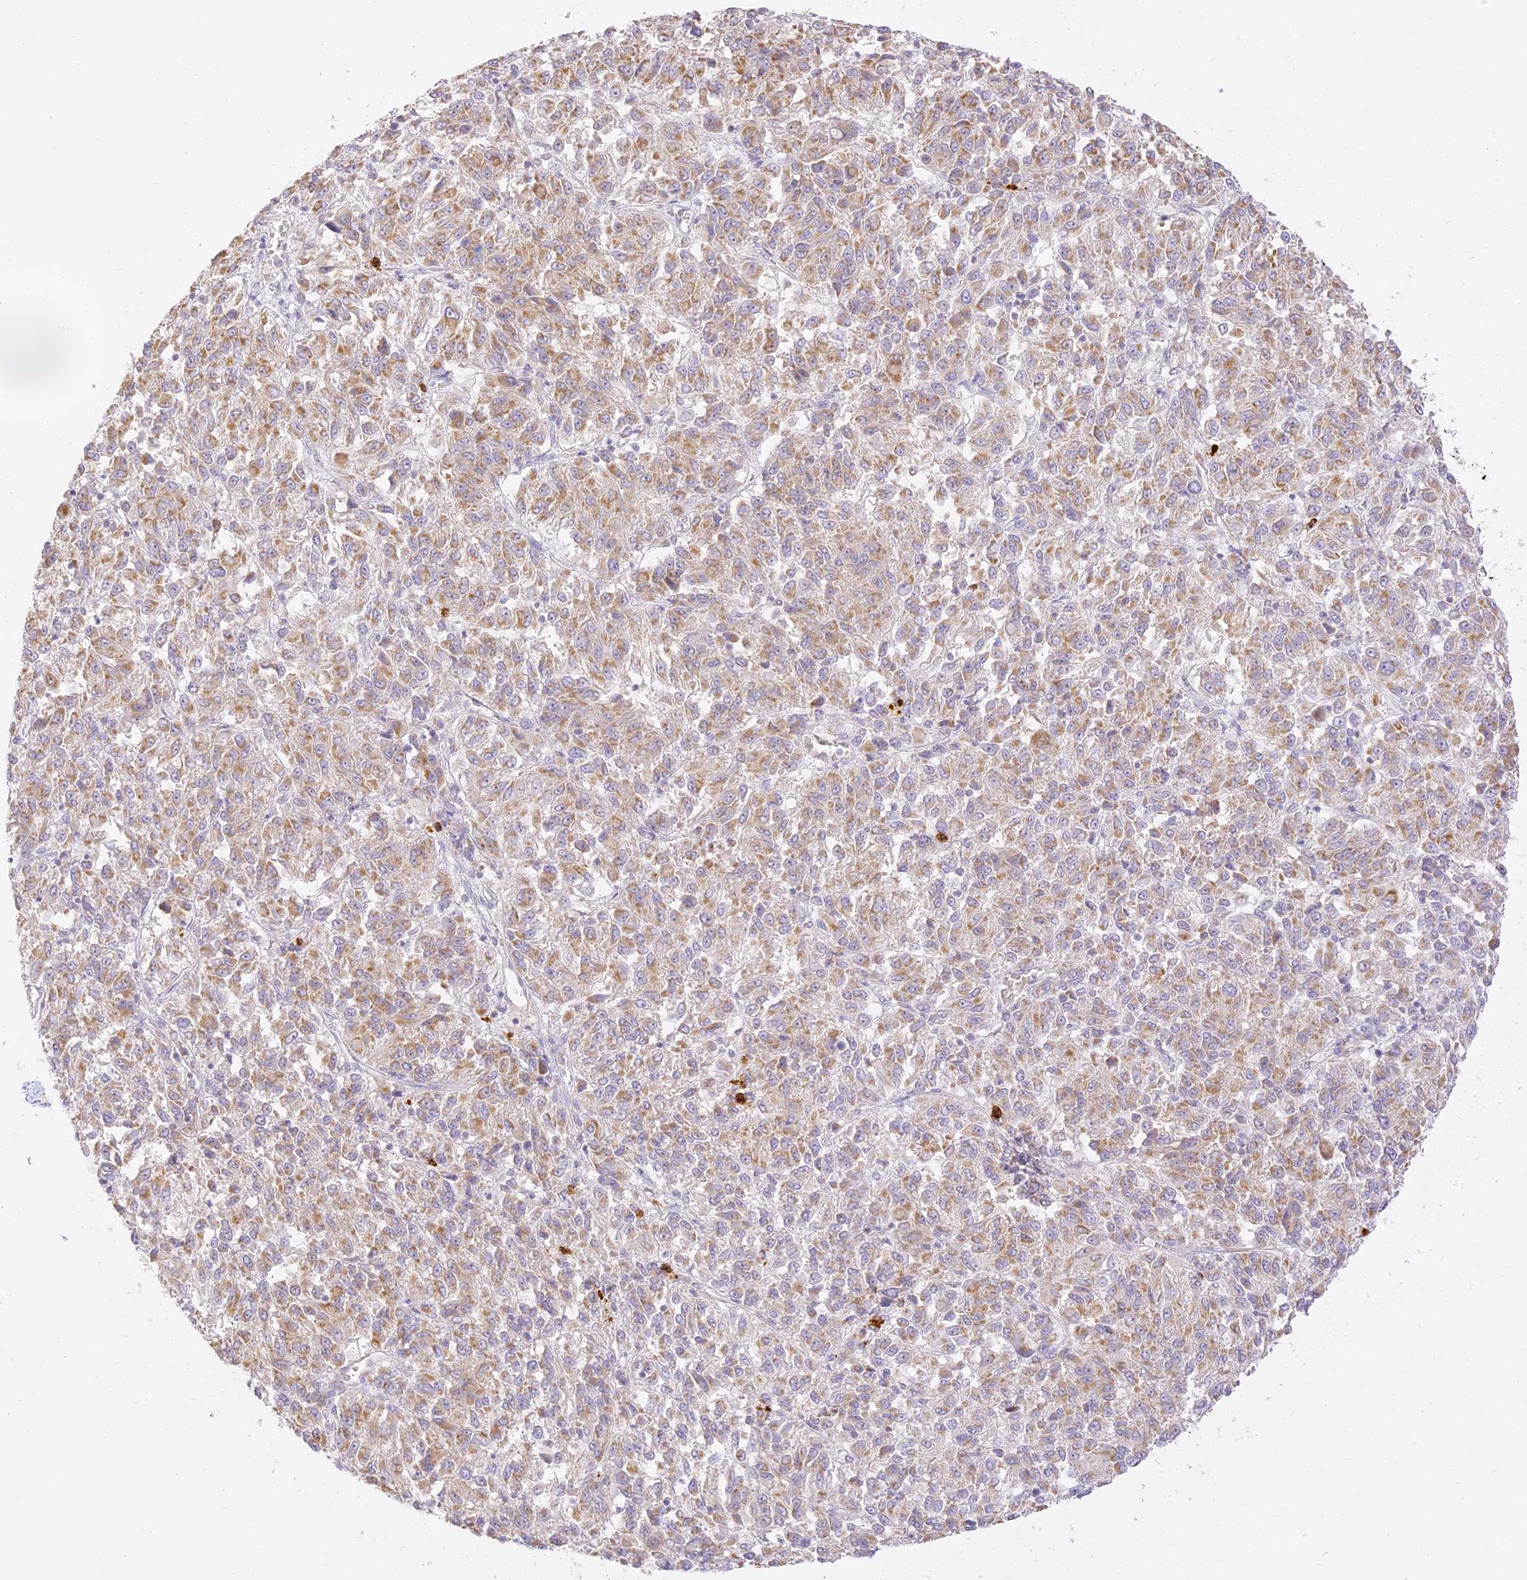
{"staining": {"intensity": "moderate", "quantity": ">75%", "location": "cytoplasmic/membranous"}, "tissue": "melanoma", "cell_type": "Tumor cells", "image_type": "cancer", "snomed": [{"axis": "morphology", "description": "Malignant melanoma, Metastatic site"}, {"axis": "topography", "description": "Lung"}], "caption": "A histopathology image of melanoma stained for a protein reveals moderate cytoplasmic/membranous brown staining in tumor cells.", "gene": "LRRC15", "patient": {"sex": "male", "age": 64}}